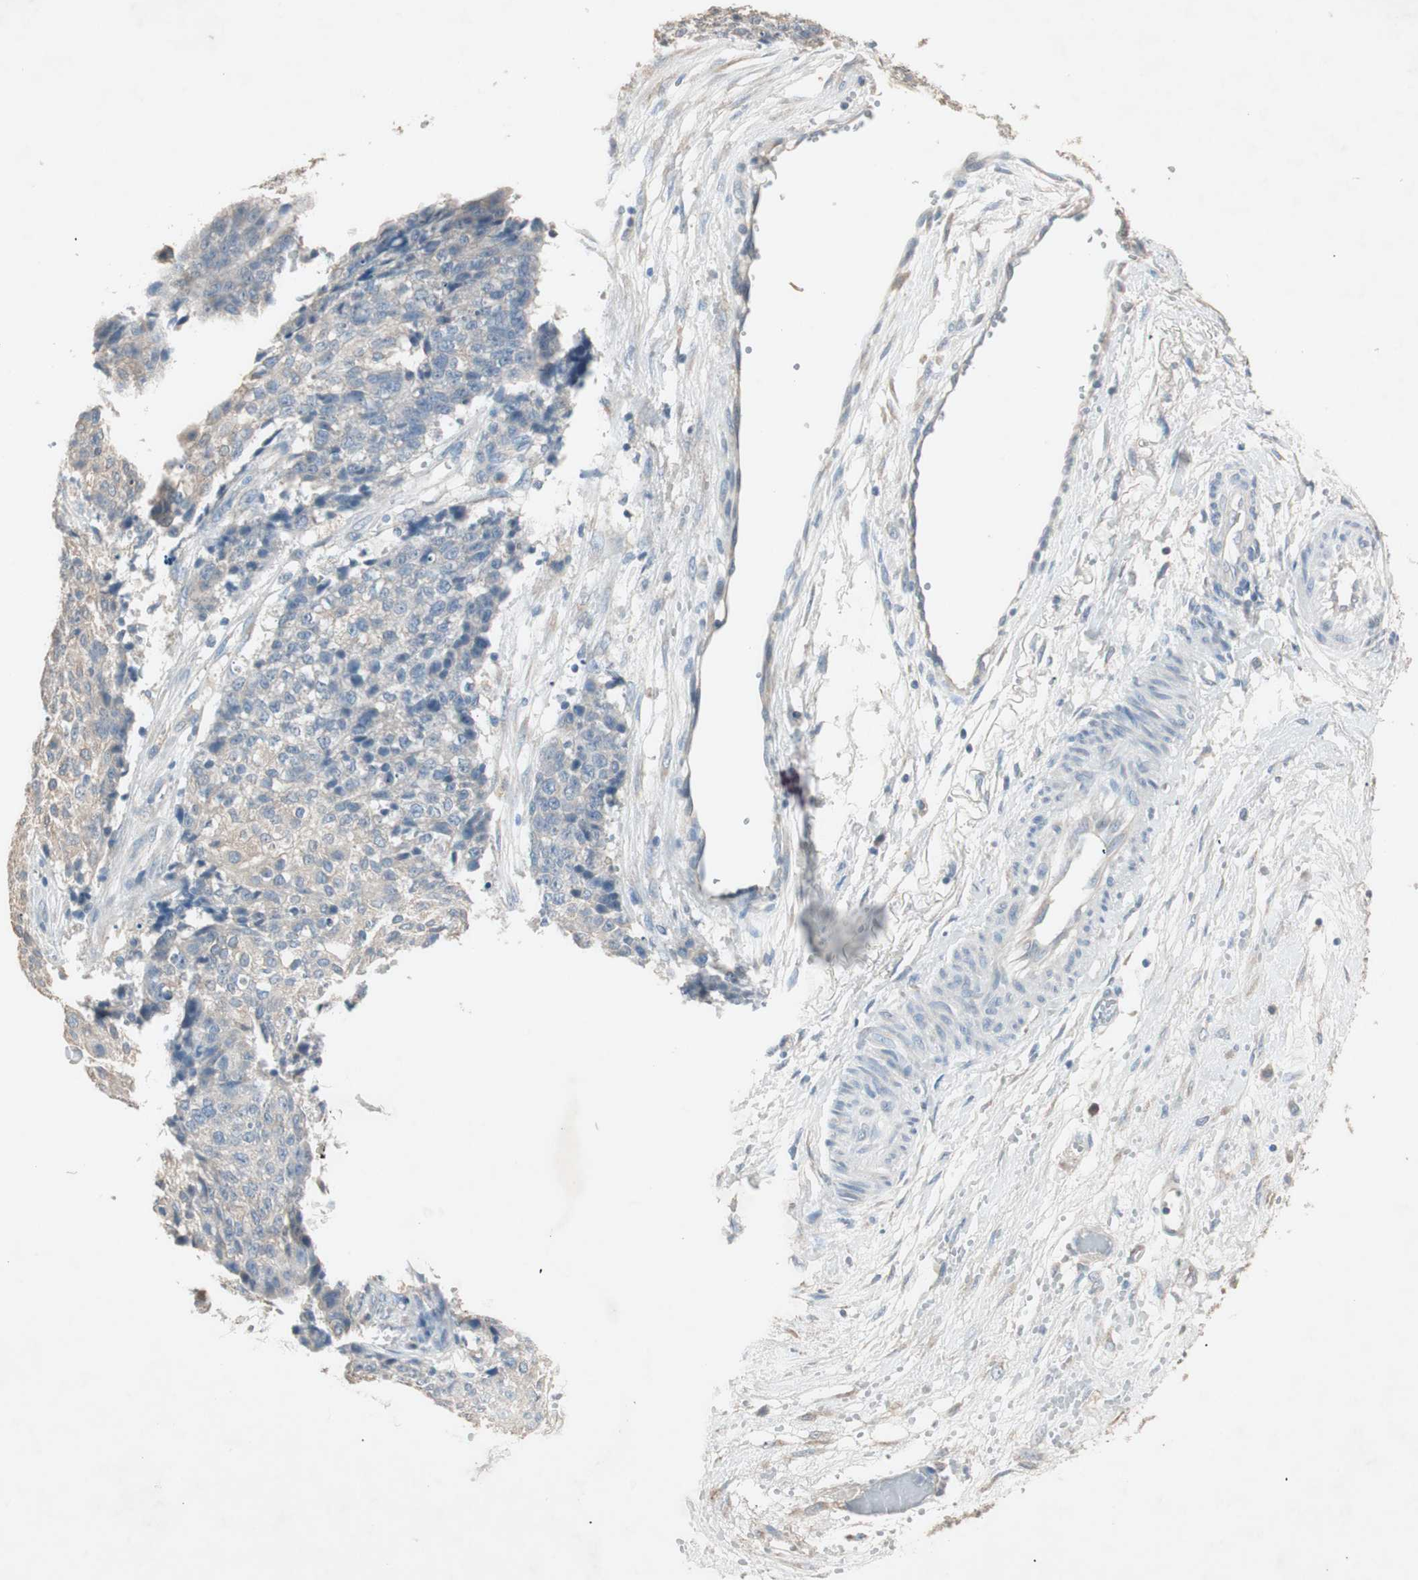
{"staining": {"intensity": "weak", "quantity": "25%-75%", "location": "cytoplasmic/membranous"}, "tissue": "ovarian cancer", "cell_type": "Tumor cells", "image_type": "cancer", "snomed": [{"axis": "morphology", "description": "Carcinoma, endometroid"}, {"axis": "topography", "description": "Ovary"}], "caption": "Ovarian cancer (endometroid carcinoma) stained with IHC shows weak cytoplasmic/membranous expression in approximately 25%-75% of tumor cells.", "gene": "KHK", "patient": {"sex": "female", "age": 42}}